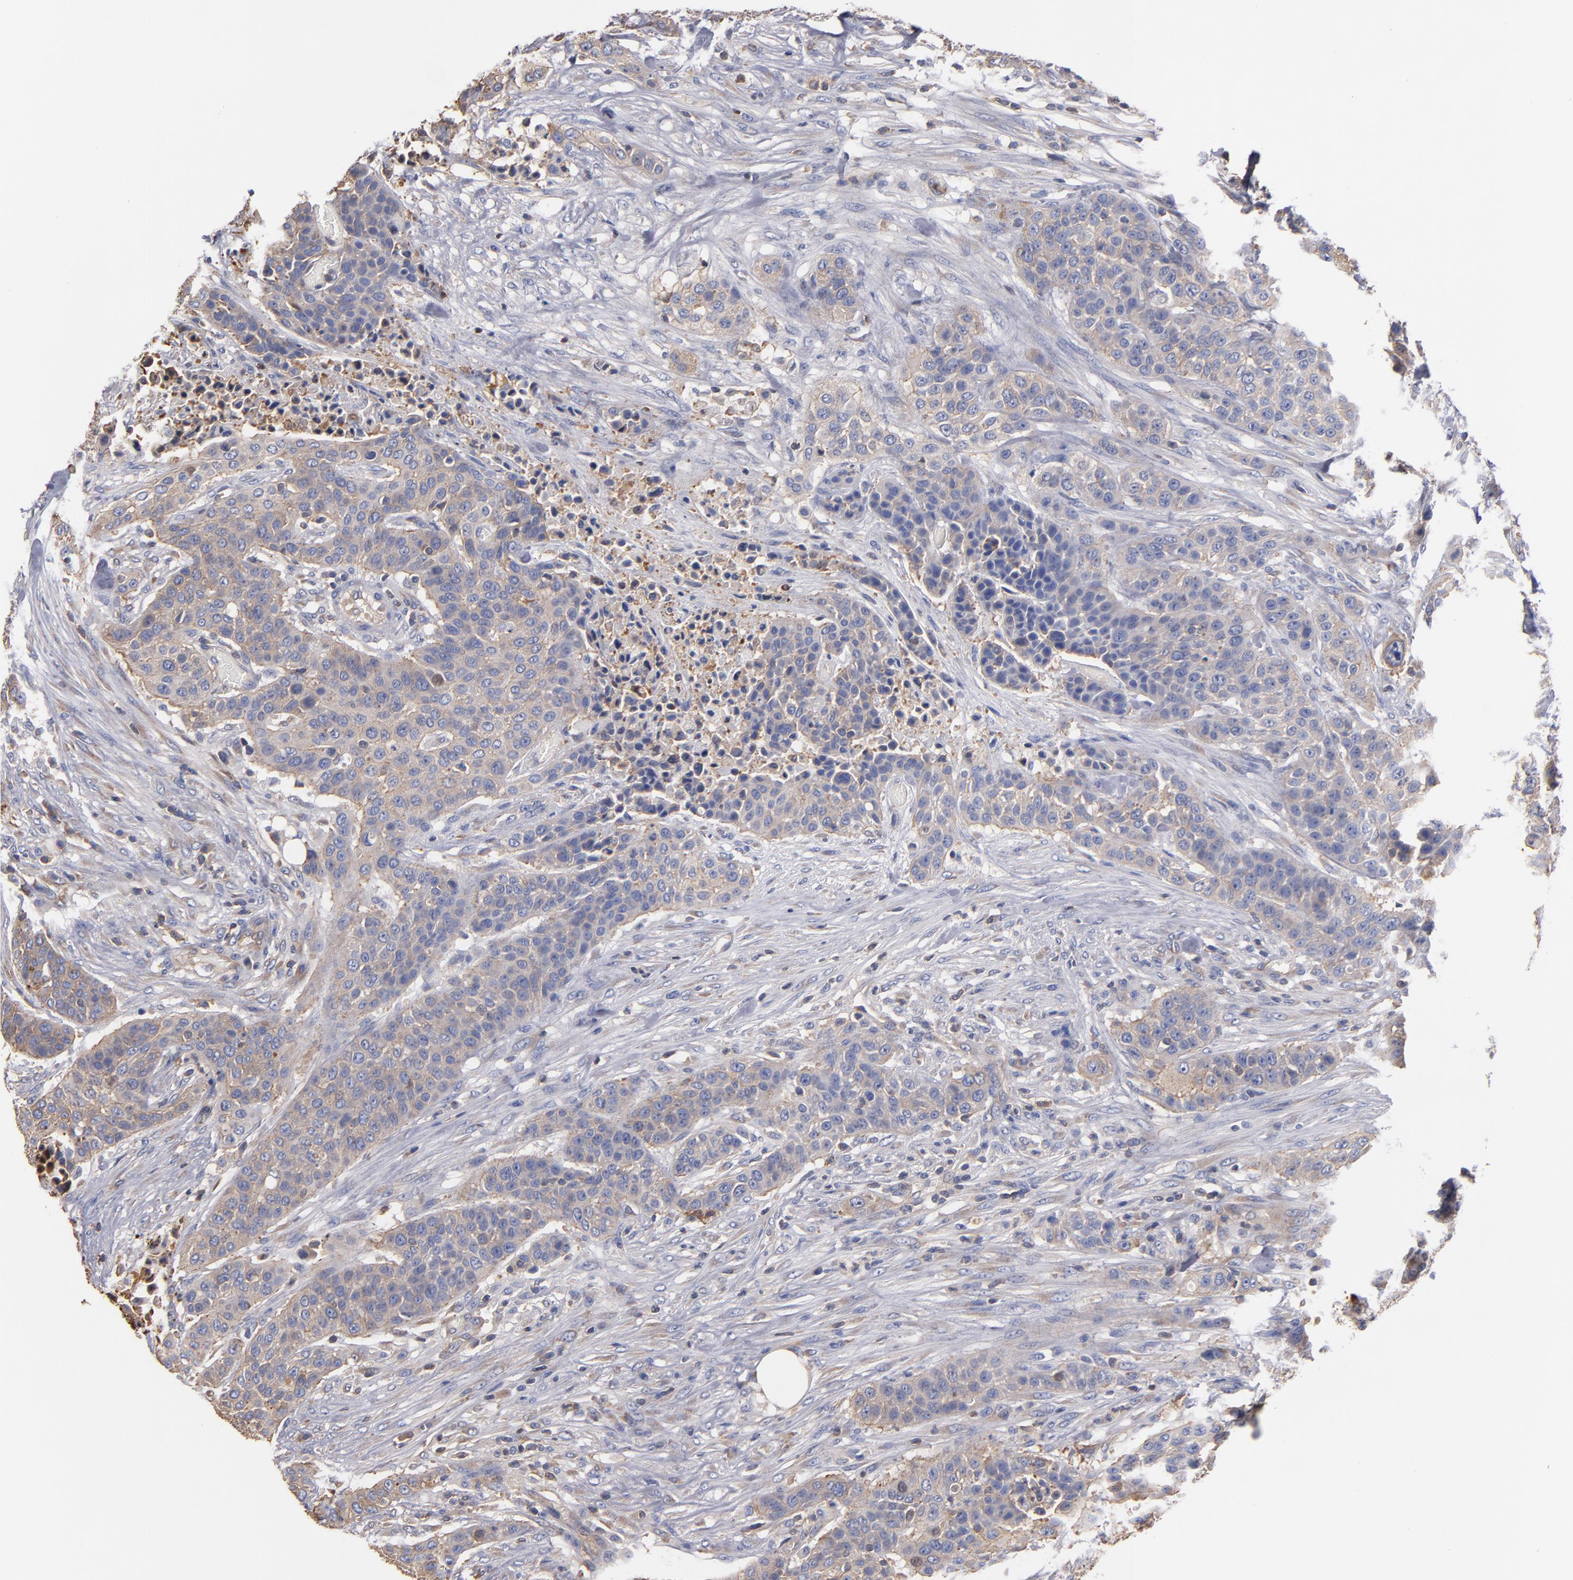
{"staining": {"intensity": "weak", "quantity": ">75%", "location": "cytoplasmic/membranous"}, "tissue": "urothelial cancer", "cell_type": "Tumor cells", "image_type": "cancer", "snomed": [{"axis": "morphology", "description": "Urothelial carcinoma, High grade"}, {"axis": "topography", "description": "Urinary bladder"}], "caption": "A brown stain labels weak cytoplasmic/membranous positivity of a protein in human urothelial carcinoma (high-grade) tumor cells.", "gene": "ESYT2", "patient": {"sex": "male", "age": 74}}